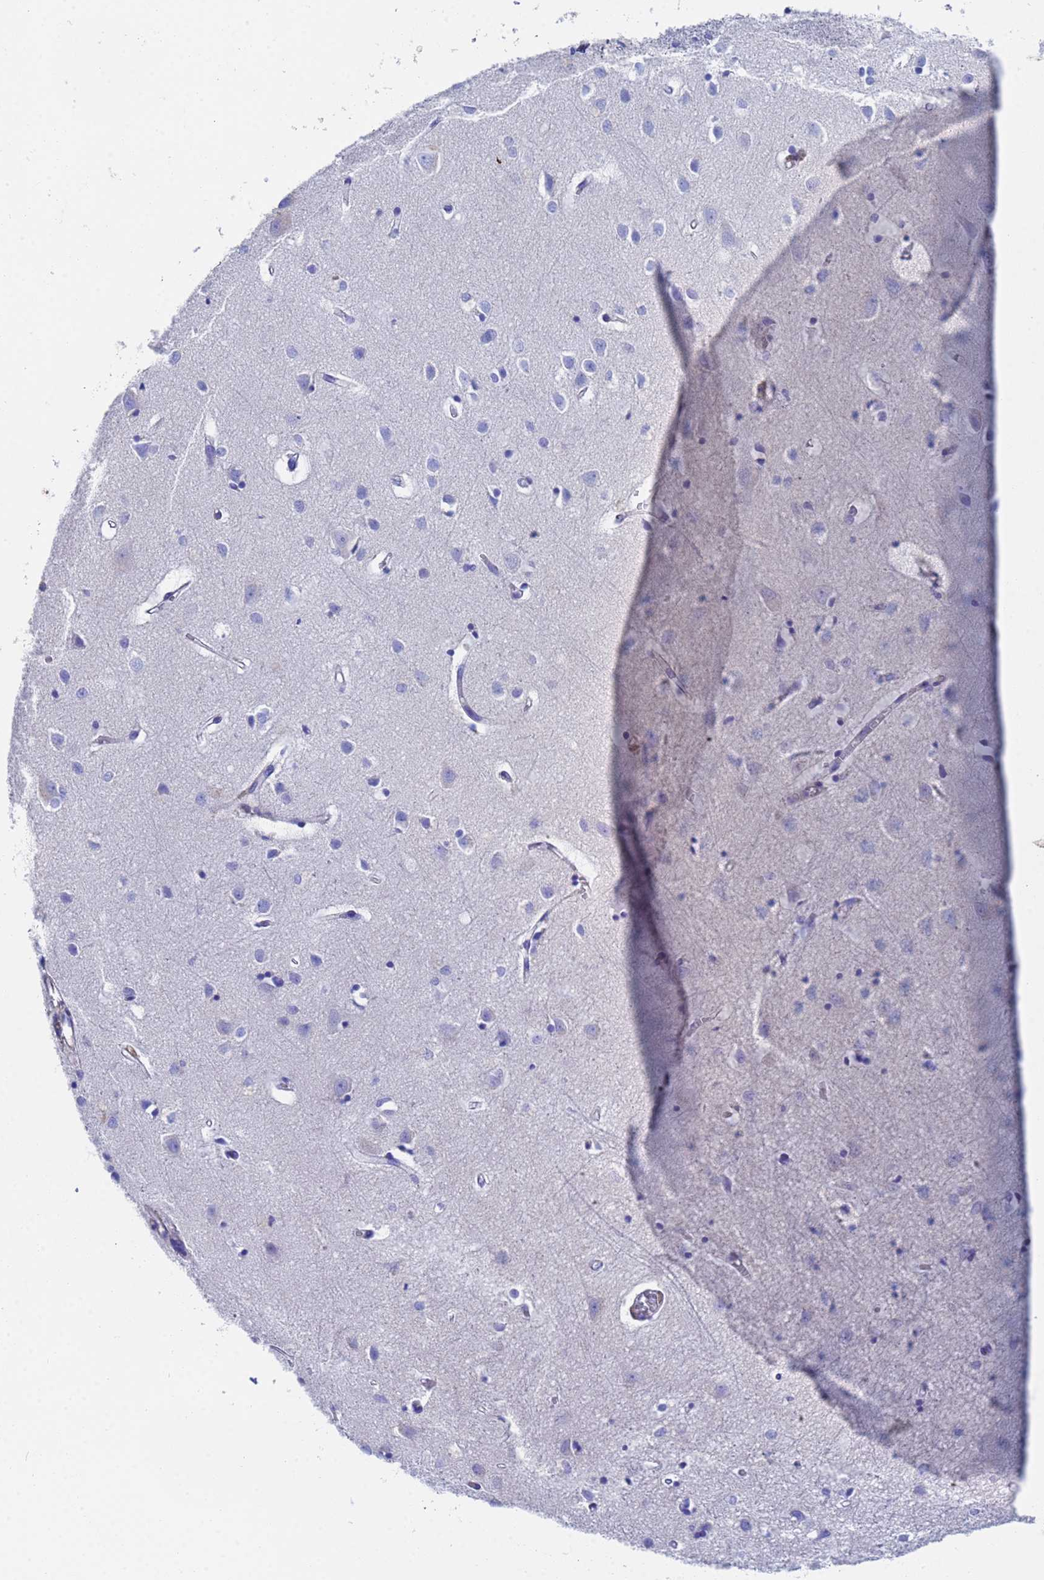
{"staining": {"intensity": "weak", "quantity": "25%-75%", "location": "cytoplasmic/membranous"}, "tissue": "cerebral cortex", "cell_type": "Endothelial cells", "image_type": "normal", "snomed": [{"axis": "morphology", "description": "Normal tissue, NOS"}, {"axis": "topography", "description": "Cerebral cortex"}], "caption": "This image displays immunohistochemistry (IHC) staining of normal human cerebral cortex, with low weak cytoplasmic/membranous positivity in approximately 25%-75% of endothelial cells.", "gene": "CST1", "patient": {"sex": "female", "age": 64}}